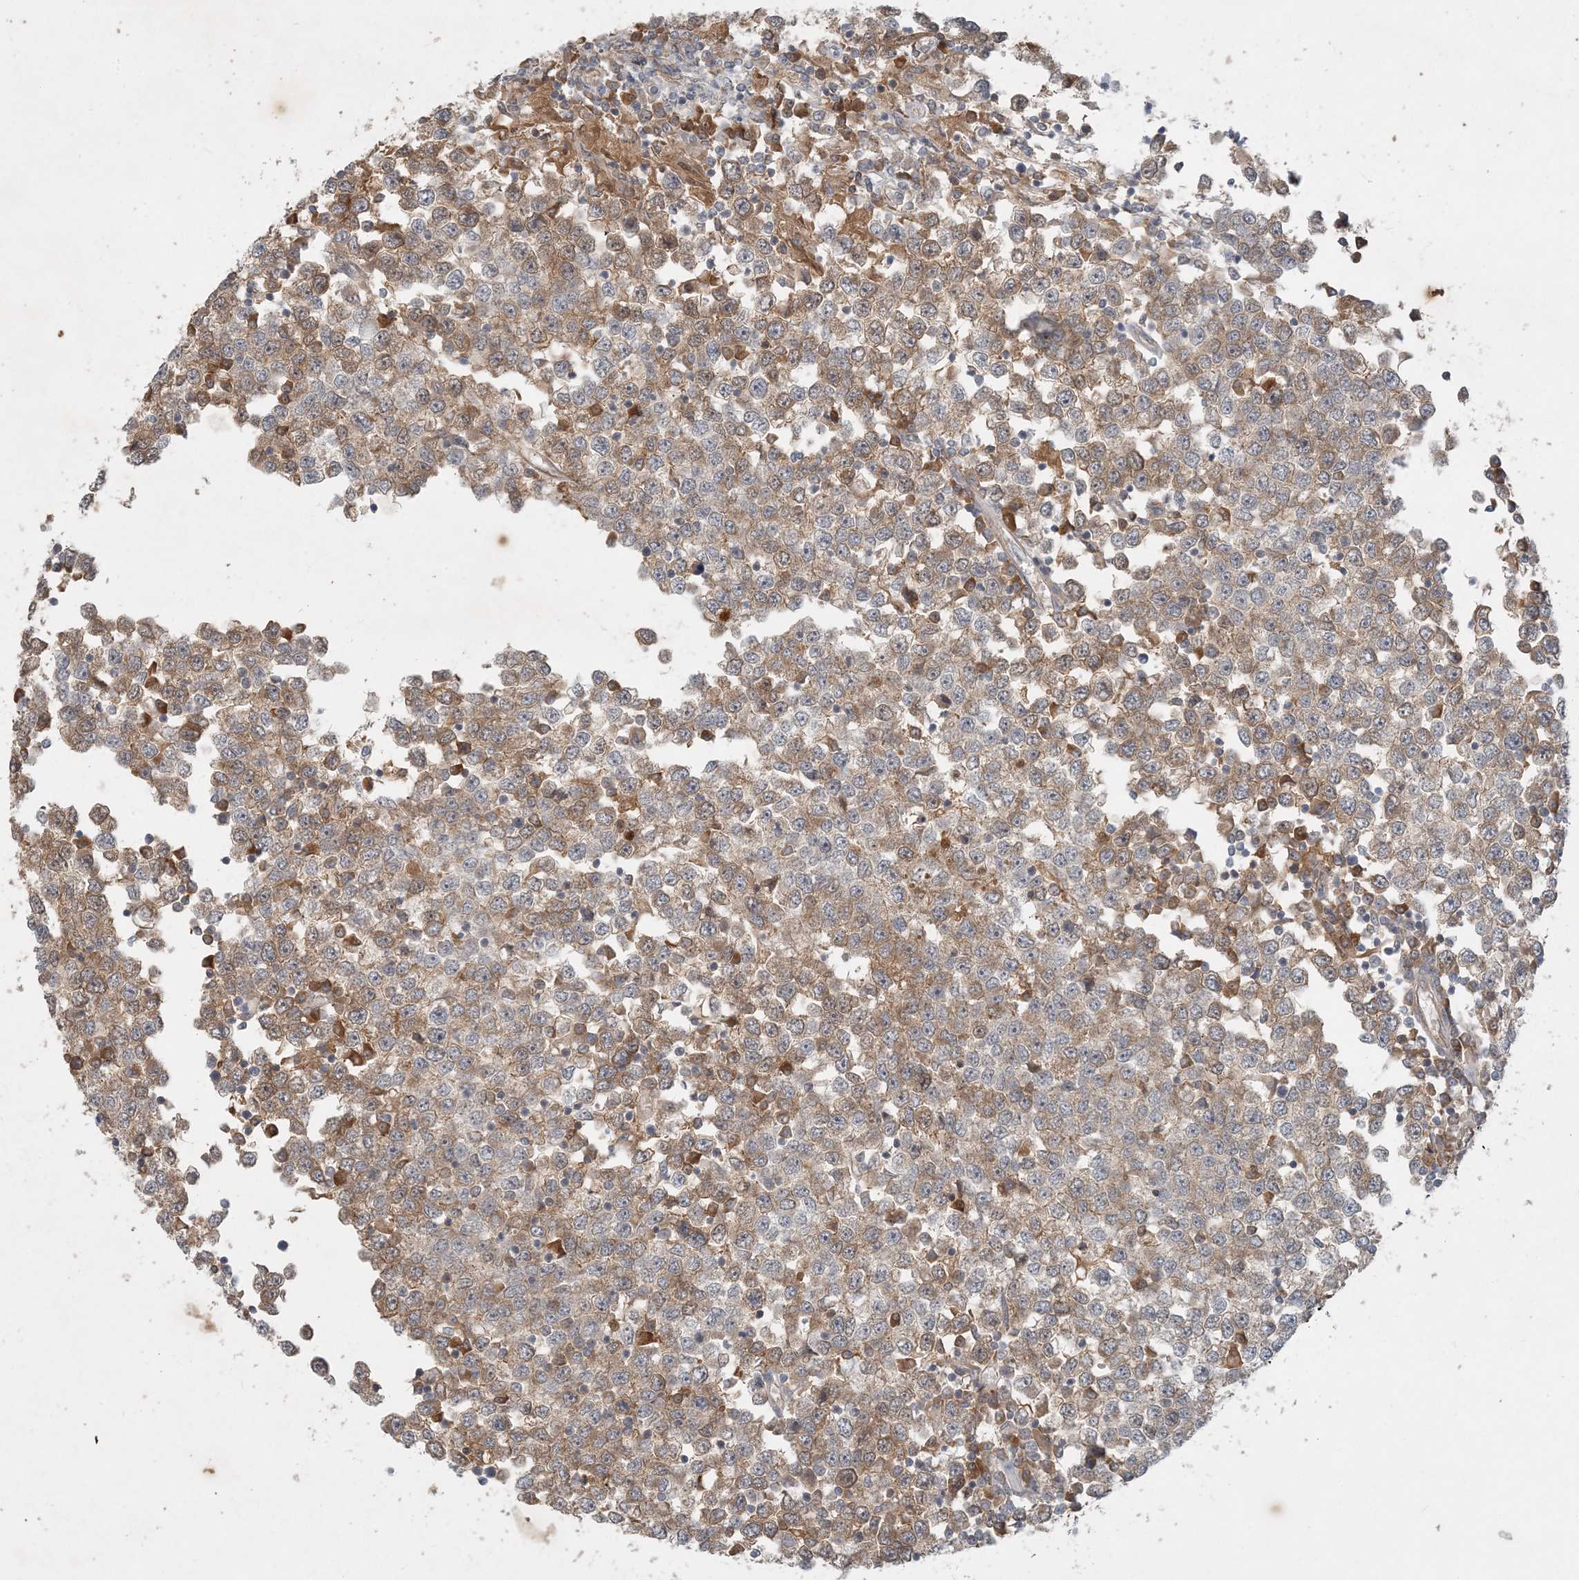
{"staining": {"intensity": "moderate", "quantity": "25%-75%", "location": "cytoplasmic/membranous"}, "tissue": "testis cancer", "cell_type": "Tumor cells", "image_type": "cancer", "snomed": [{"axis": "morphology", "description": "Seminoma, NOS"}, {"axis": "topography", "description": "Testis"}], "caption": "Immunohistochemistry photomicrograph of neoplastic tissue: human testis cancer (seminoma) stained using immunohistochemistry shows medium levels of moderate protein expression localized specifically in the cytoplasmic/membranous of tumor cells, appearing as a cytoplasmic/membranous brown color.", "gene": "ZCCHC4", "patient": {"sex": "male", "age": 65}}